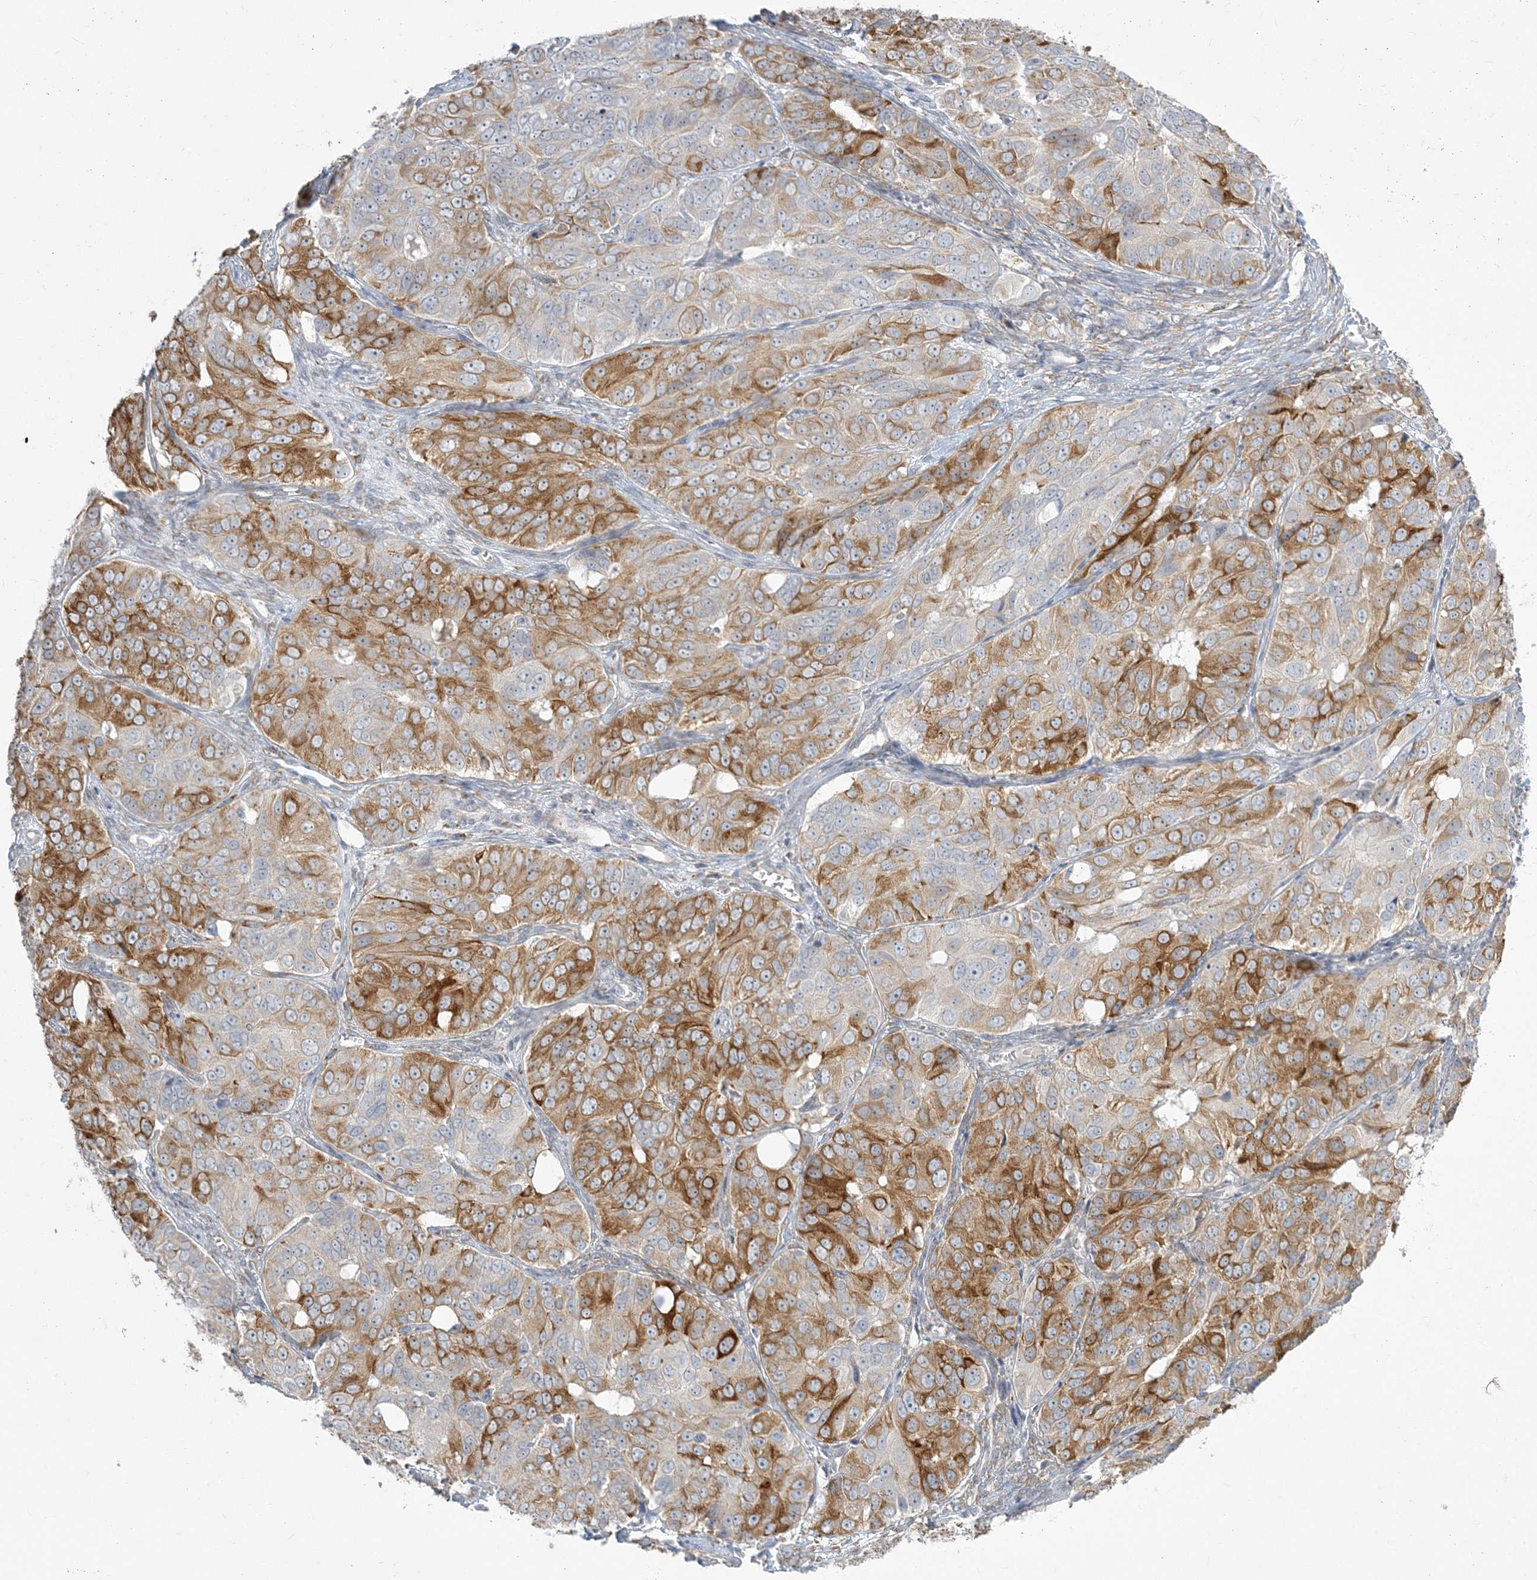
{"staining": {"intensity": "moderate", "quantity": ">75%", "location": "cytoplasmic/membranous"}, "tissue": "ovarian cancer", "cell_type": "Tumor cells", "image_type": "cancer", "snomed": [{"axis": "morphology", "description": "Carcinoma, endometroid"}, {"axis": "topography", "description": "Ovary"}], "caption": "IHC (DAB) staining of human endometroid carcinoma (ovarian) exhibits moderate cytoplasmic/membranous protein positivity in approximately >75% of tumor cells.", "gene": "ZC3H6", "patient": {"sex": "female", "age": 51}}